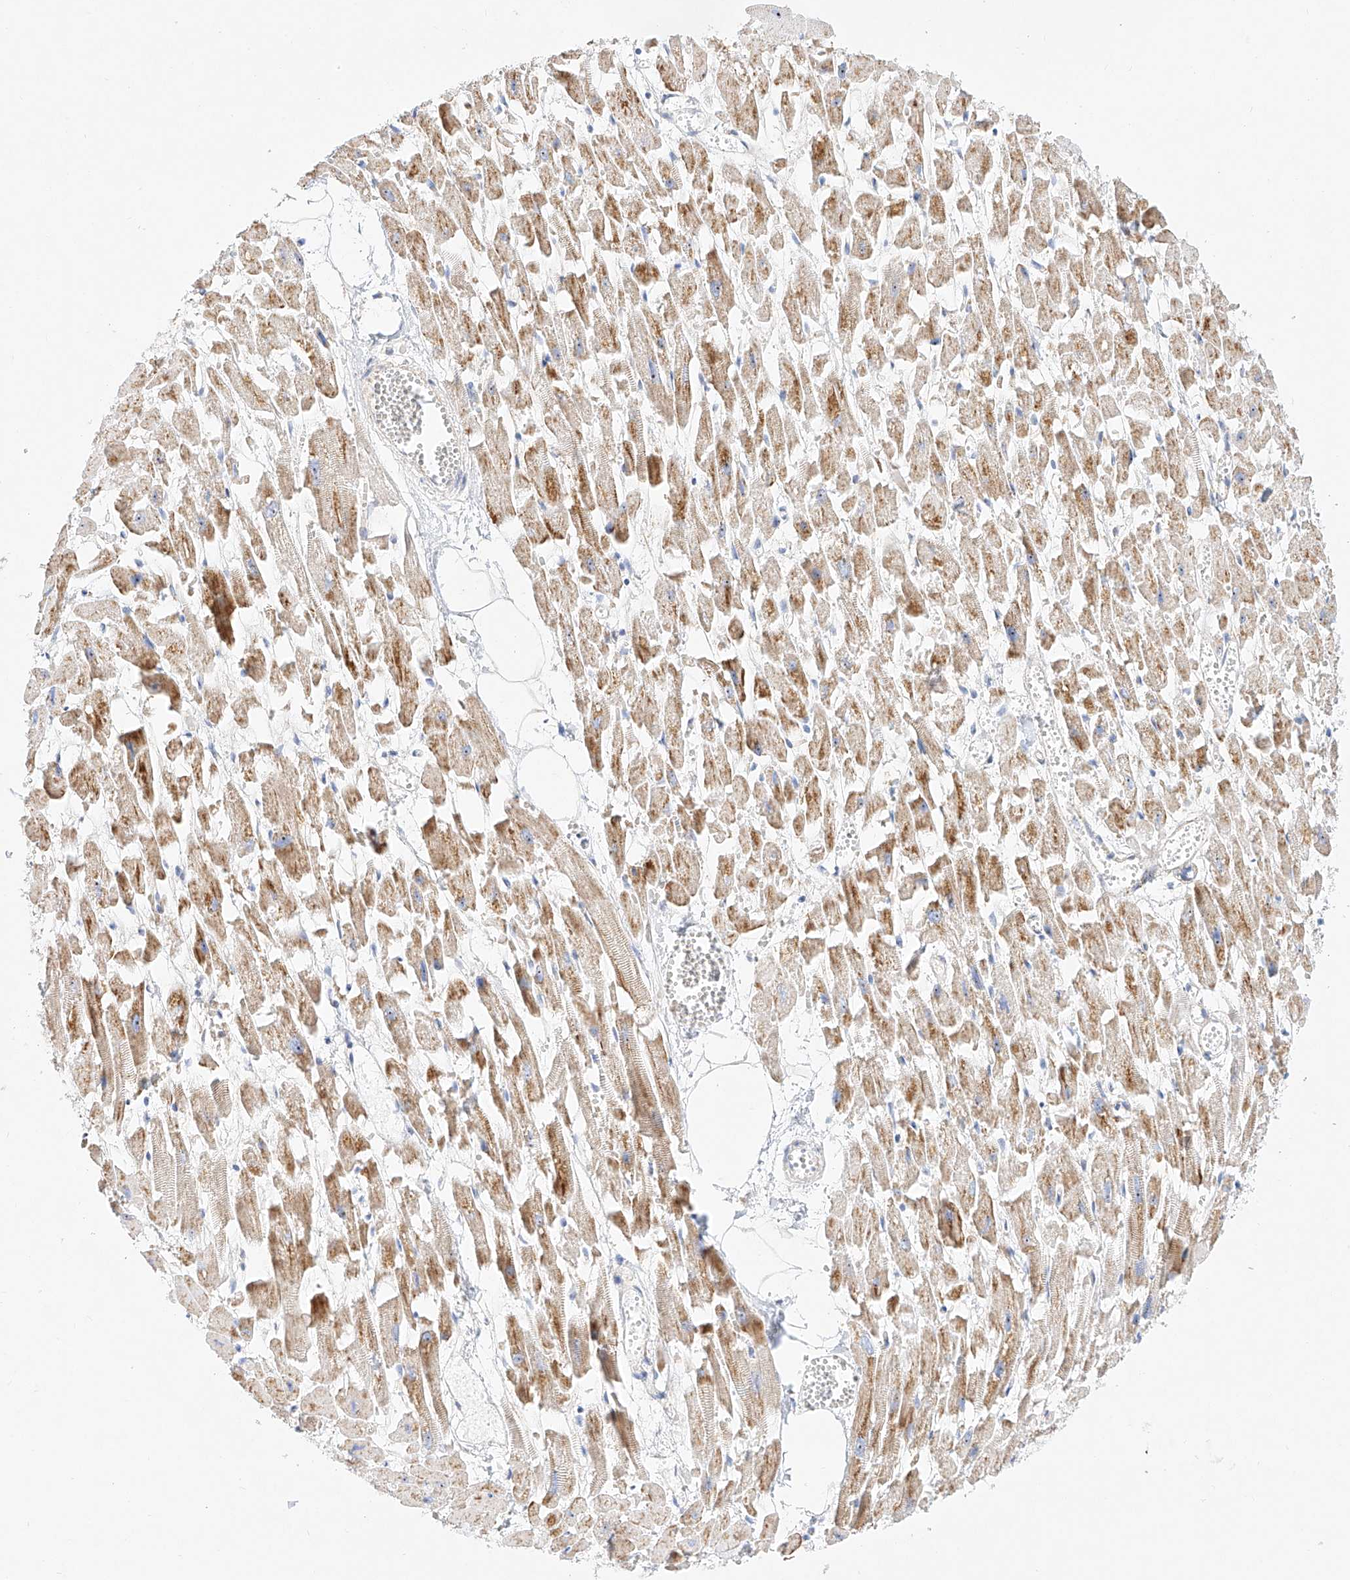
{"staining": {"intensity": "moderate", "quantity": "25%-75%", "location": "cytoplasmic/membranous"}, "tissue": "heart muscle", "cell_type": "Cardiomyocytes", "image_type": "normal", "snomed": [{"axis": "morphology", "description": "Normal tissue, NOS"}, {"axis": "topography", "description": "Heart"}], "caption": "Cardiomyocytes exhibit moderate cytoplasmic/membranous staining in approximately 25%-75% of cells in normal heart muscle.", "gene": "SNU13", "patient": {"sex": "female", "age": 64}}